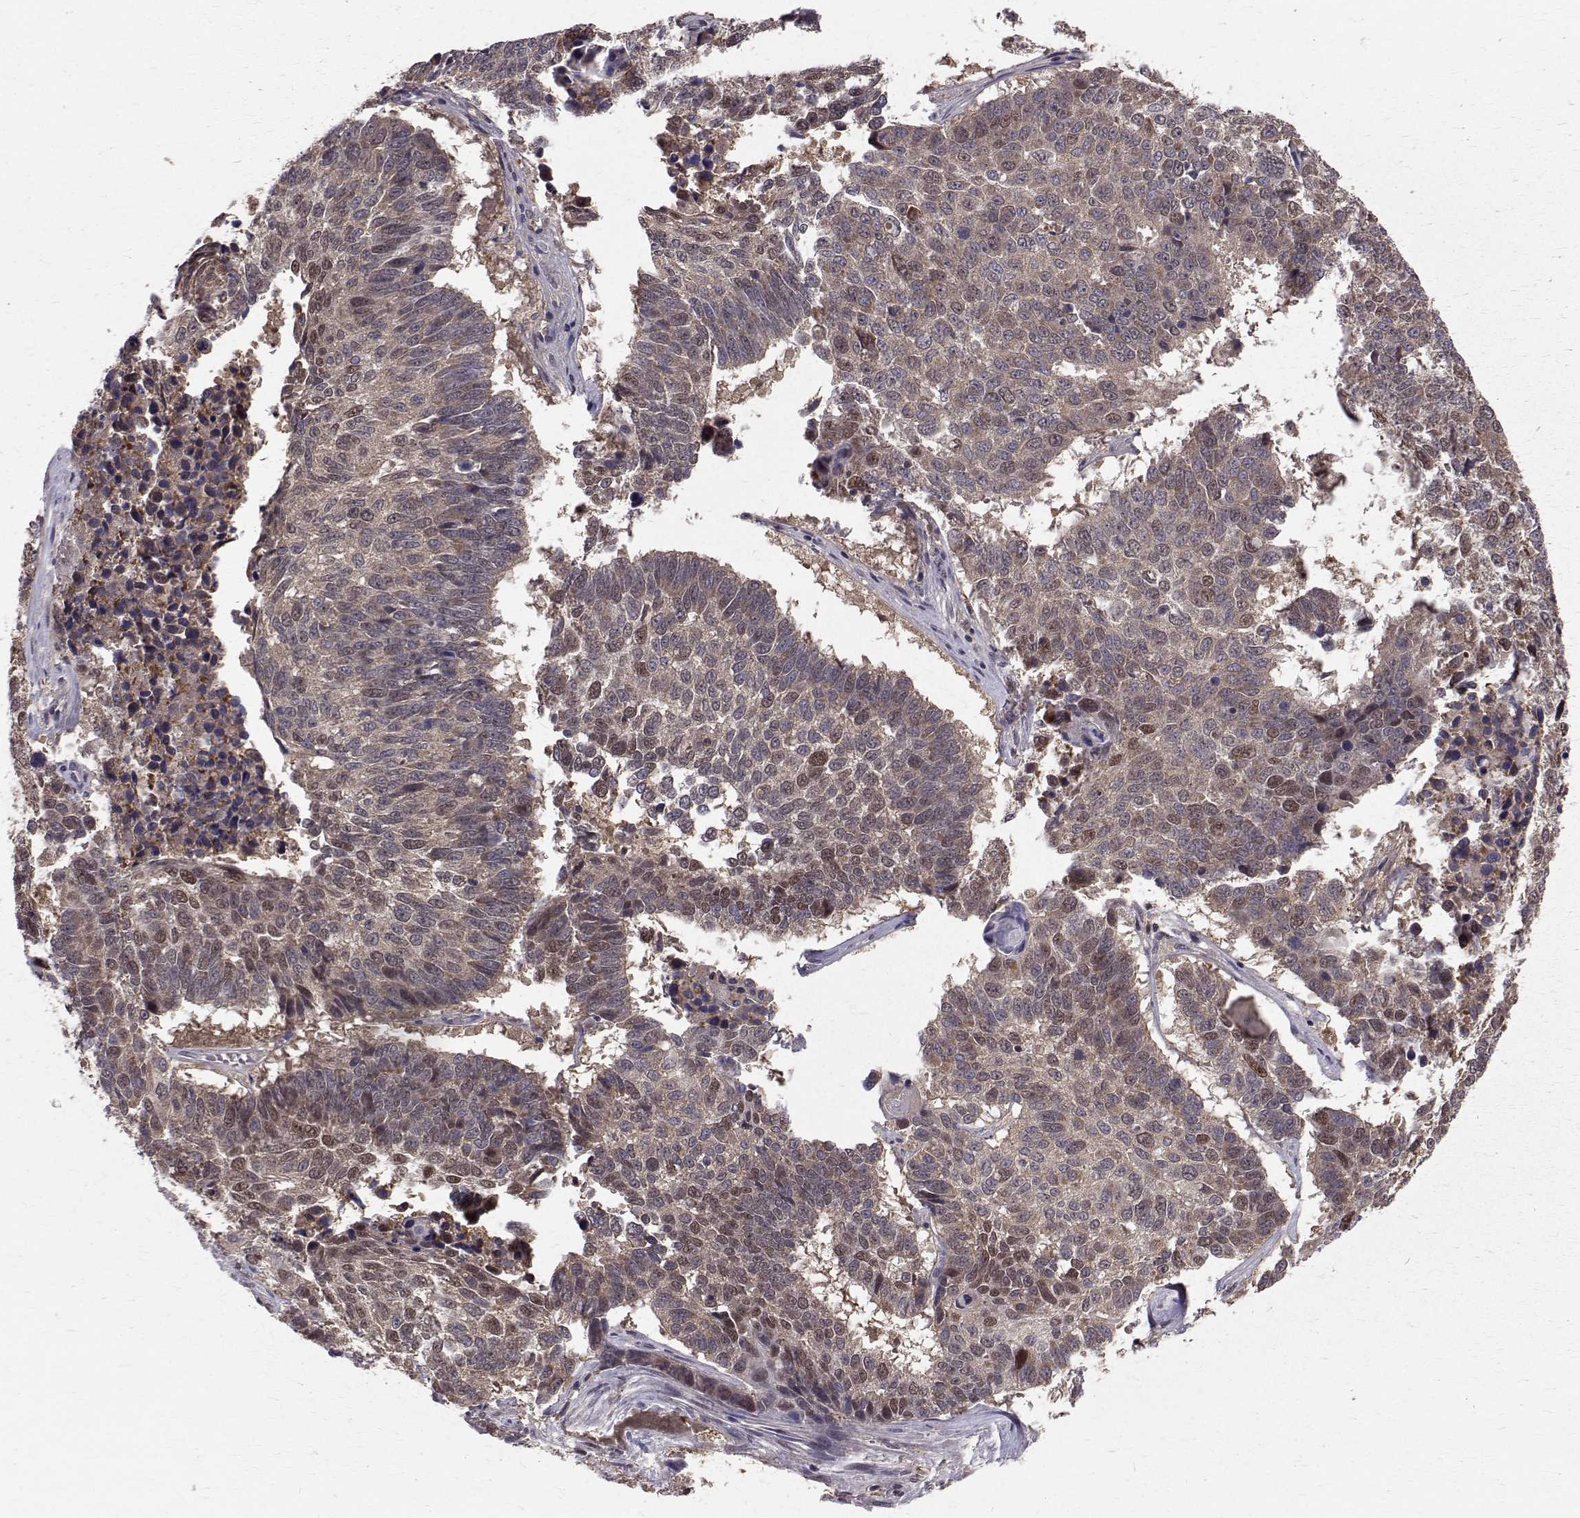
{"staining": {"intensity": "weak", "quantity": "25%-75%", "location": "nuclear"}, "tissue": "lung cancer", "cell_type": "Tumor cells", "image_type": "cancer", "snomed": [{"axis": "morphology", "description": "Squamous cell carcinoma, NOS"}, {"axis": "topography", "description": "Lung"}], "caption": "IHC photomicrograph of human lung squamous cell carcinoma stained for a protein (brown), which reveals low levels of weak nuclear positivity in approximately 25%-75% of tumor cells.", "gene": "NIF3L1", "patient": {"sex": "male", "age": 73}}